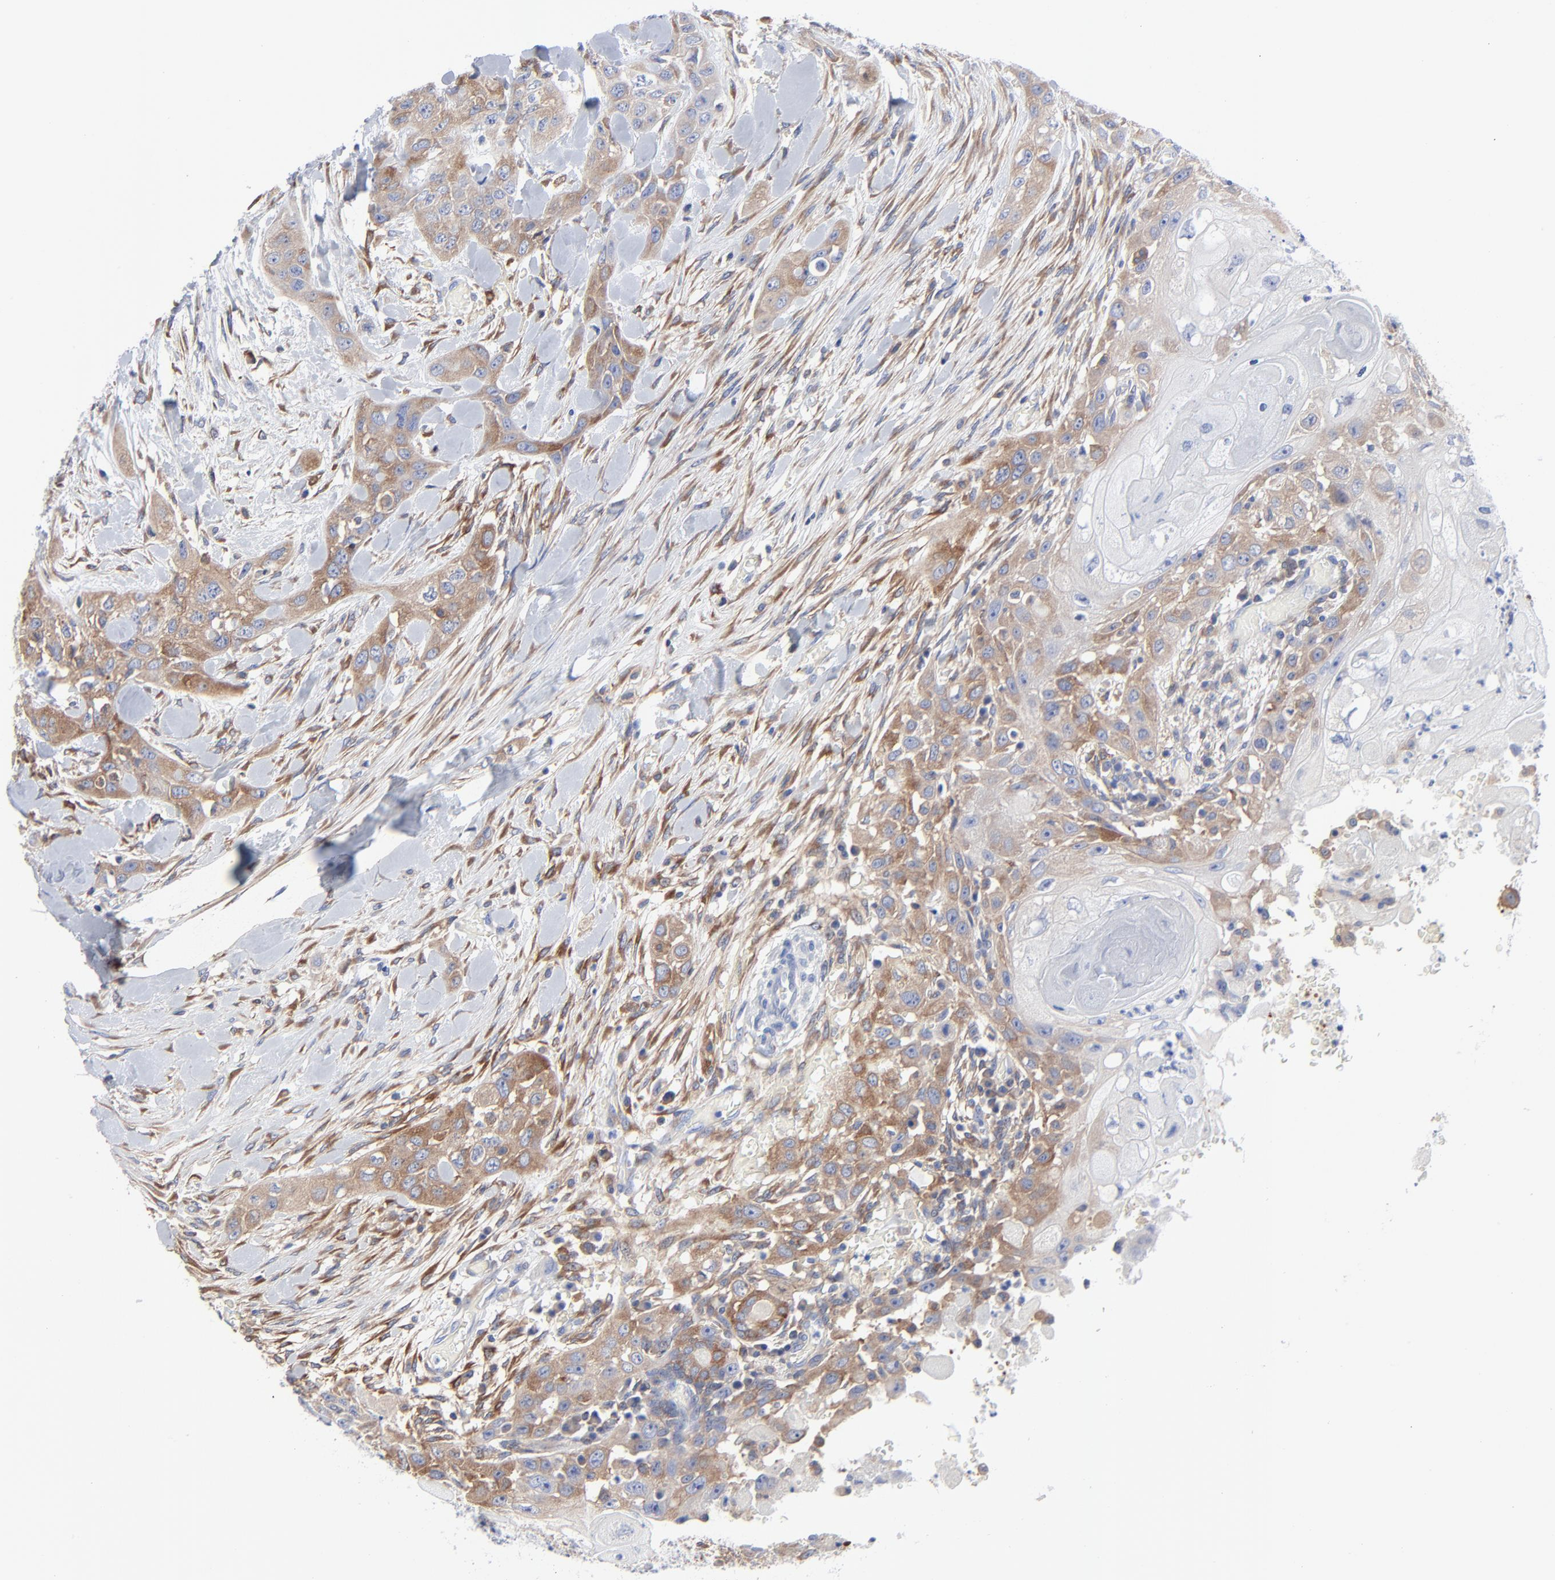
{"staining": {"intensity": "moderate", "quantity": "25%-75%", "location": "cytoplasmic/membranous"}, "tissue": "head and neck cancer", "cell_type": "Tumor cells", "image_type": "cancer", "snomed": [{"axis": "morphology", "description": "Neoplasm, malignant, NOS"}, {"axis": "topography", "description": "Salivary gland"}, {"axis": "topography", "description": "Head-Neck"}], "caption": "Human neoplasm (malignant) (head and neck) stained with a protein marker demonstrates moderate staining in tumor cells.", "gene": "STAT2", "patient": {"sex": "male", "age": 43}}